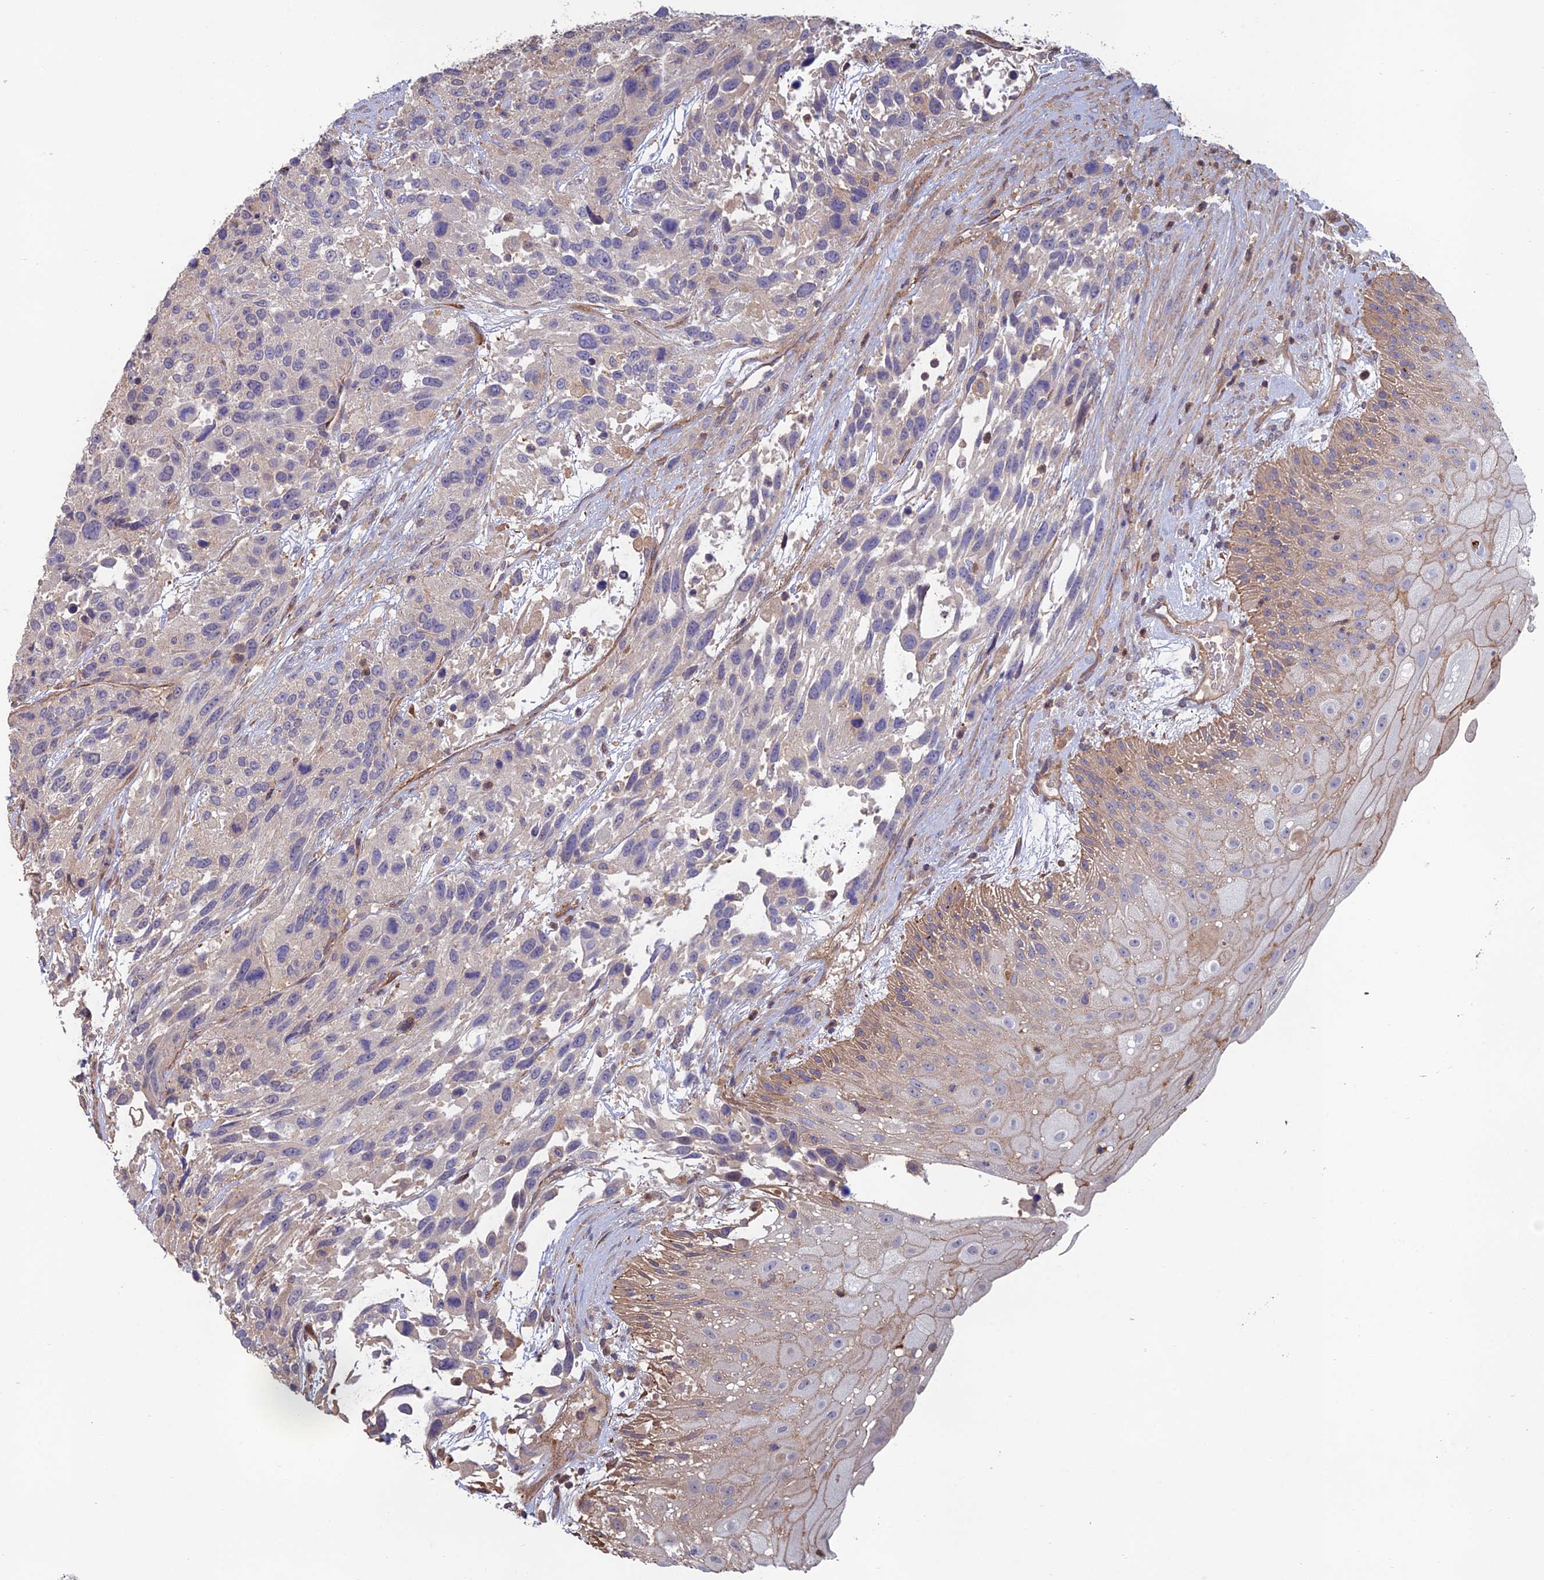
{"staining": {"intensity": "negative", "quantity": "none", "location": "none"}, "tissue": "urothelial cancer", "cell_type": "Tumor cells", "image_type": "cancer", "snomed": [{"axis": "morphology", "description": "Urothelial carcinoma, High grade"}, {"axis": "topography", "description": "Urinary bladder"}], "caption": "A high-resolution photomicrograph shows IHC staining of high-grade urothelial carcinoma, which demonstrates no significant positivity in tumor cells. The staining is performed using DAB brown chromogen with nuclei counter-stained in using hematoxylin.", "gene": "C15orf62", "patient": {"sex": "female", "age": 70}}